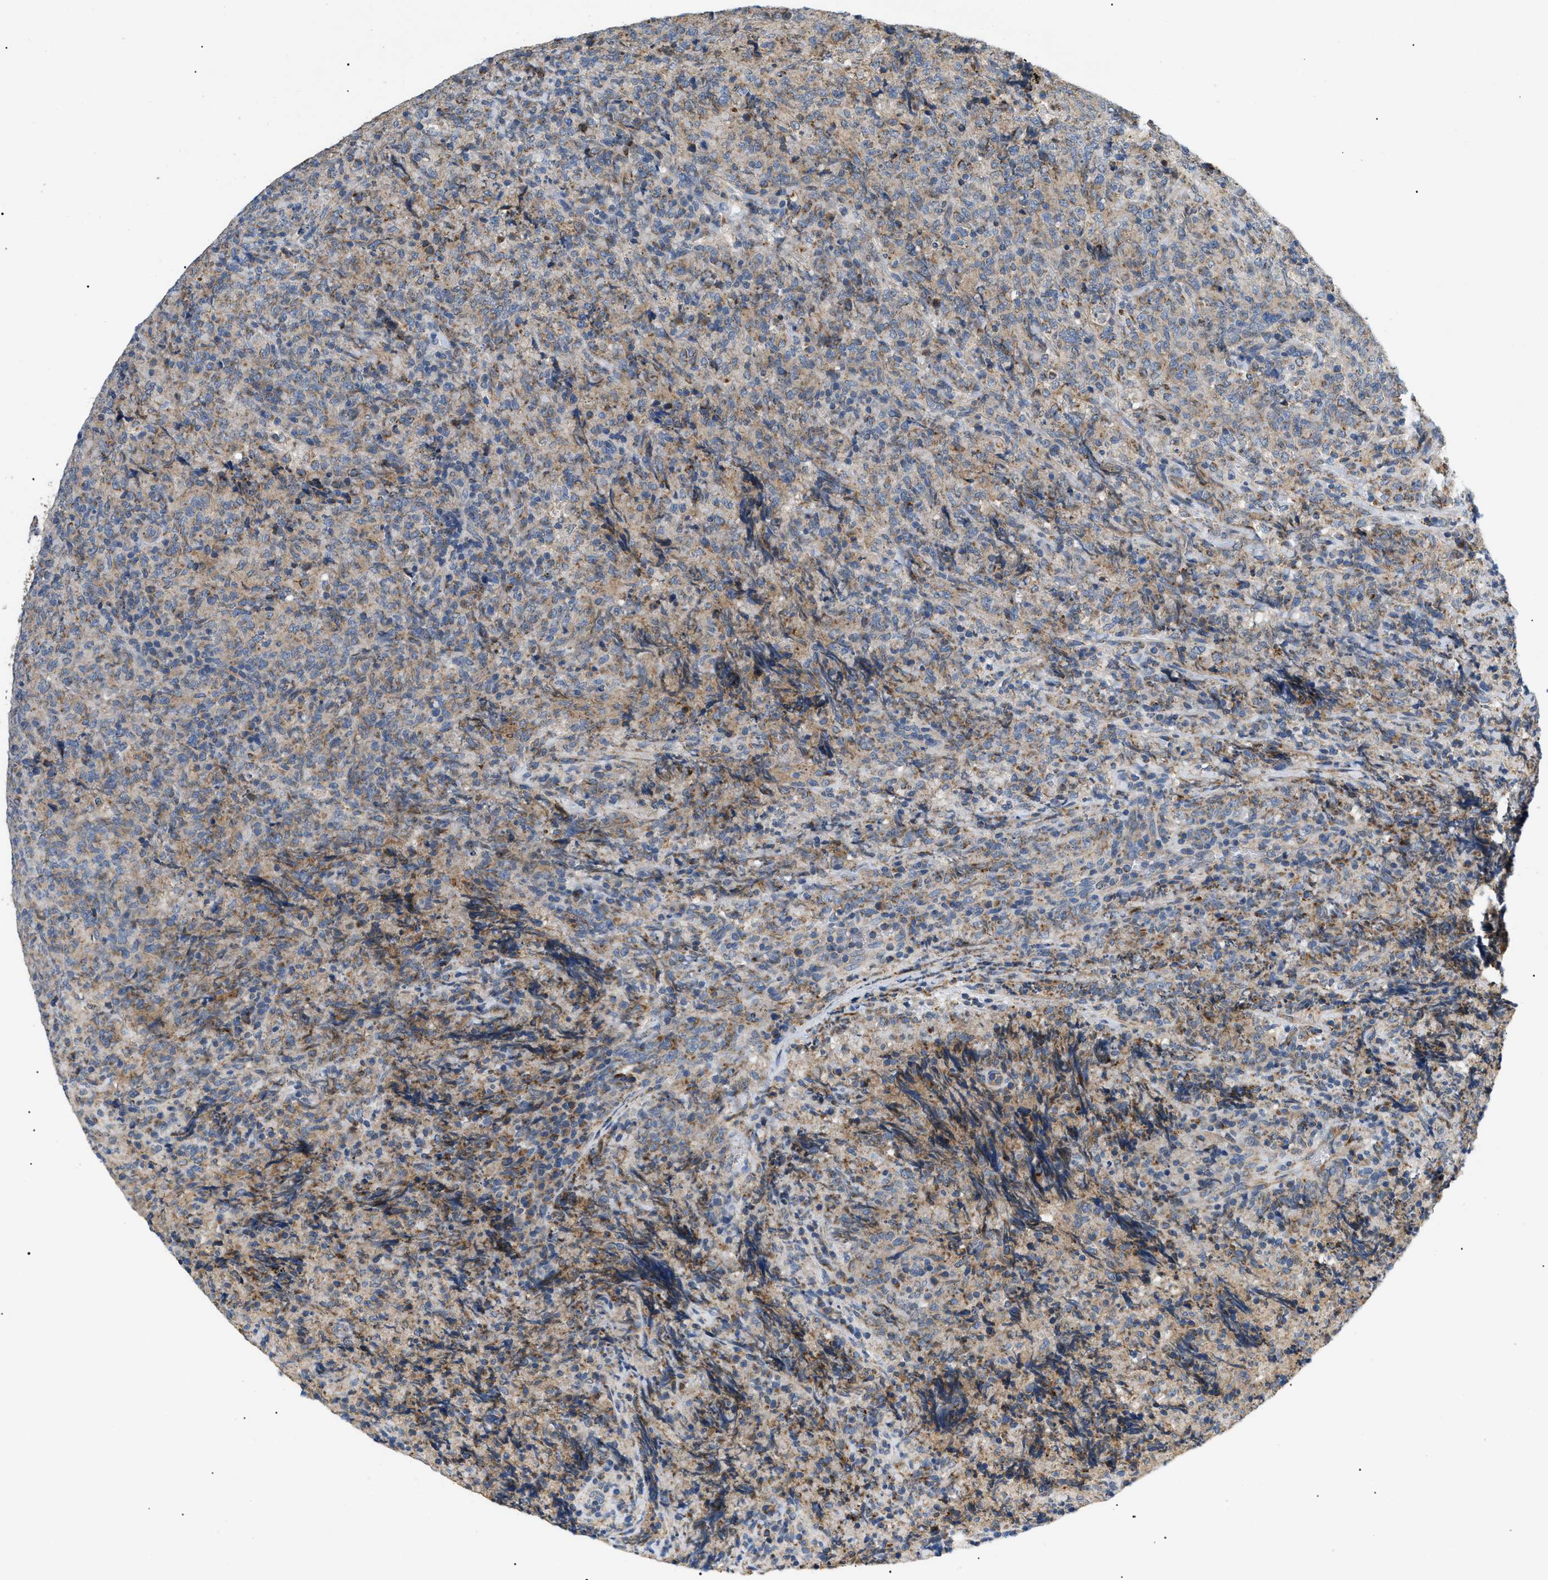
{"staining": {"intensity": "weak", "quantity": "<25%", "location": "cytoplasmic/membranous"}, "tissue": "lymphoma", "cell_type": "Tumor cells", "image_type": "cancer", "snomed": [{"axis": "morphology", "description": "Malignant lymphoma, non-Hodgkin's type, High grade"}, {"axis": "topography", "description": "Tonsil"}], "caption": "DAB immunohistochemical staining of high-grade malignant lymphoma, non-Hodgkin's type demonstrates no significant positivity in tumor cells. (Brightfield microscopy of DAB (3,3'-diaminobenzidine) immunohistochemistry at high magnification).", "gene": "TOMM6", "patient": {"sex": "female", "age": 36}}